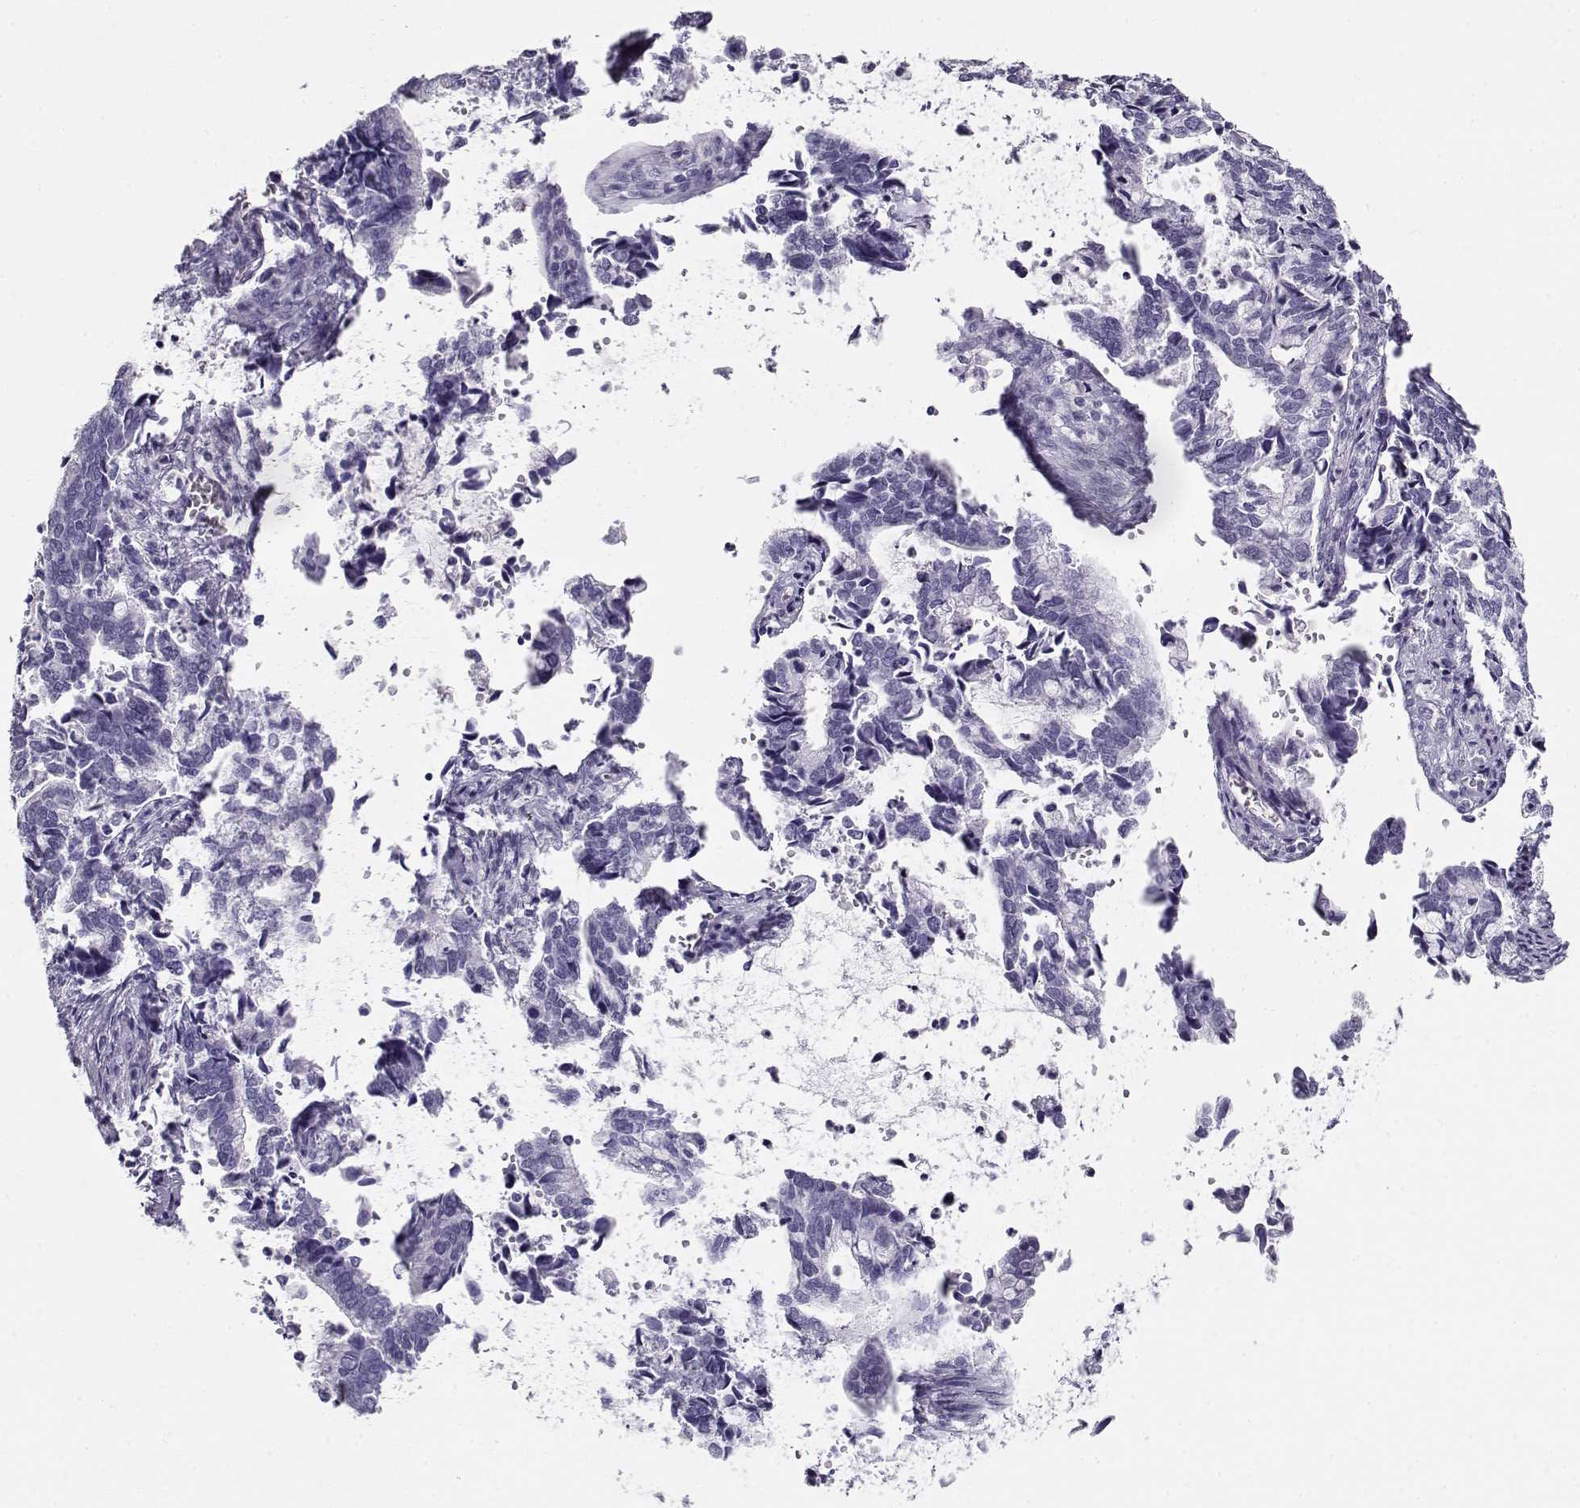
{"staining": {"intensity": "negative", "quantity": "none", "location": "none"}, "tissue": "cervical cancer", "cell_type": "Tumor cells", "image_type": "cancer", "snomed": [{"axis": "morphology", "description": "Adenocarcinoma, NOS"}, {"axis": "topography", "description": "Cervix"}], "caption": "Immunohistochemistry (IHC) image of human cervical cancer stained for a protein (brown), which reveals no positivity in tumor cells. The staining is performed using DAB (3,3'-diaminobenzidine) brown chromogen with nuclei counter-stained in using hematoxylin.", "gene": "MAGEC1", "patient": {"sex": "female", "age": 42}}